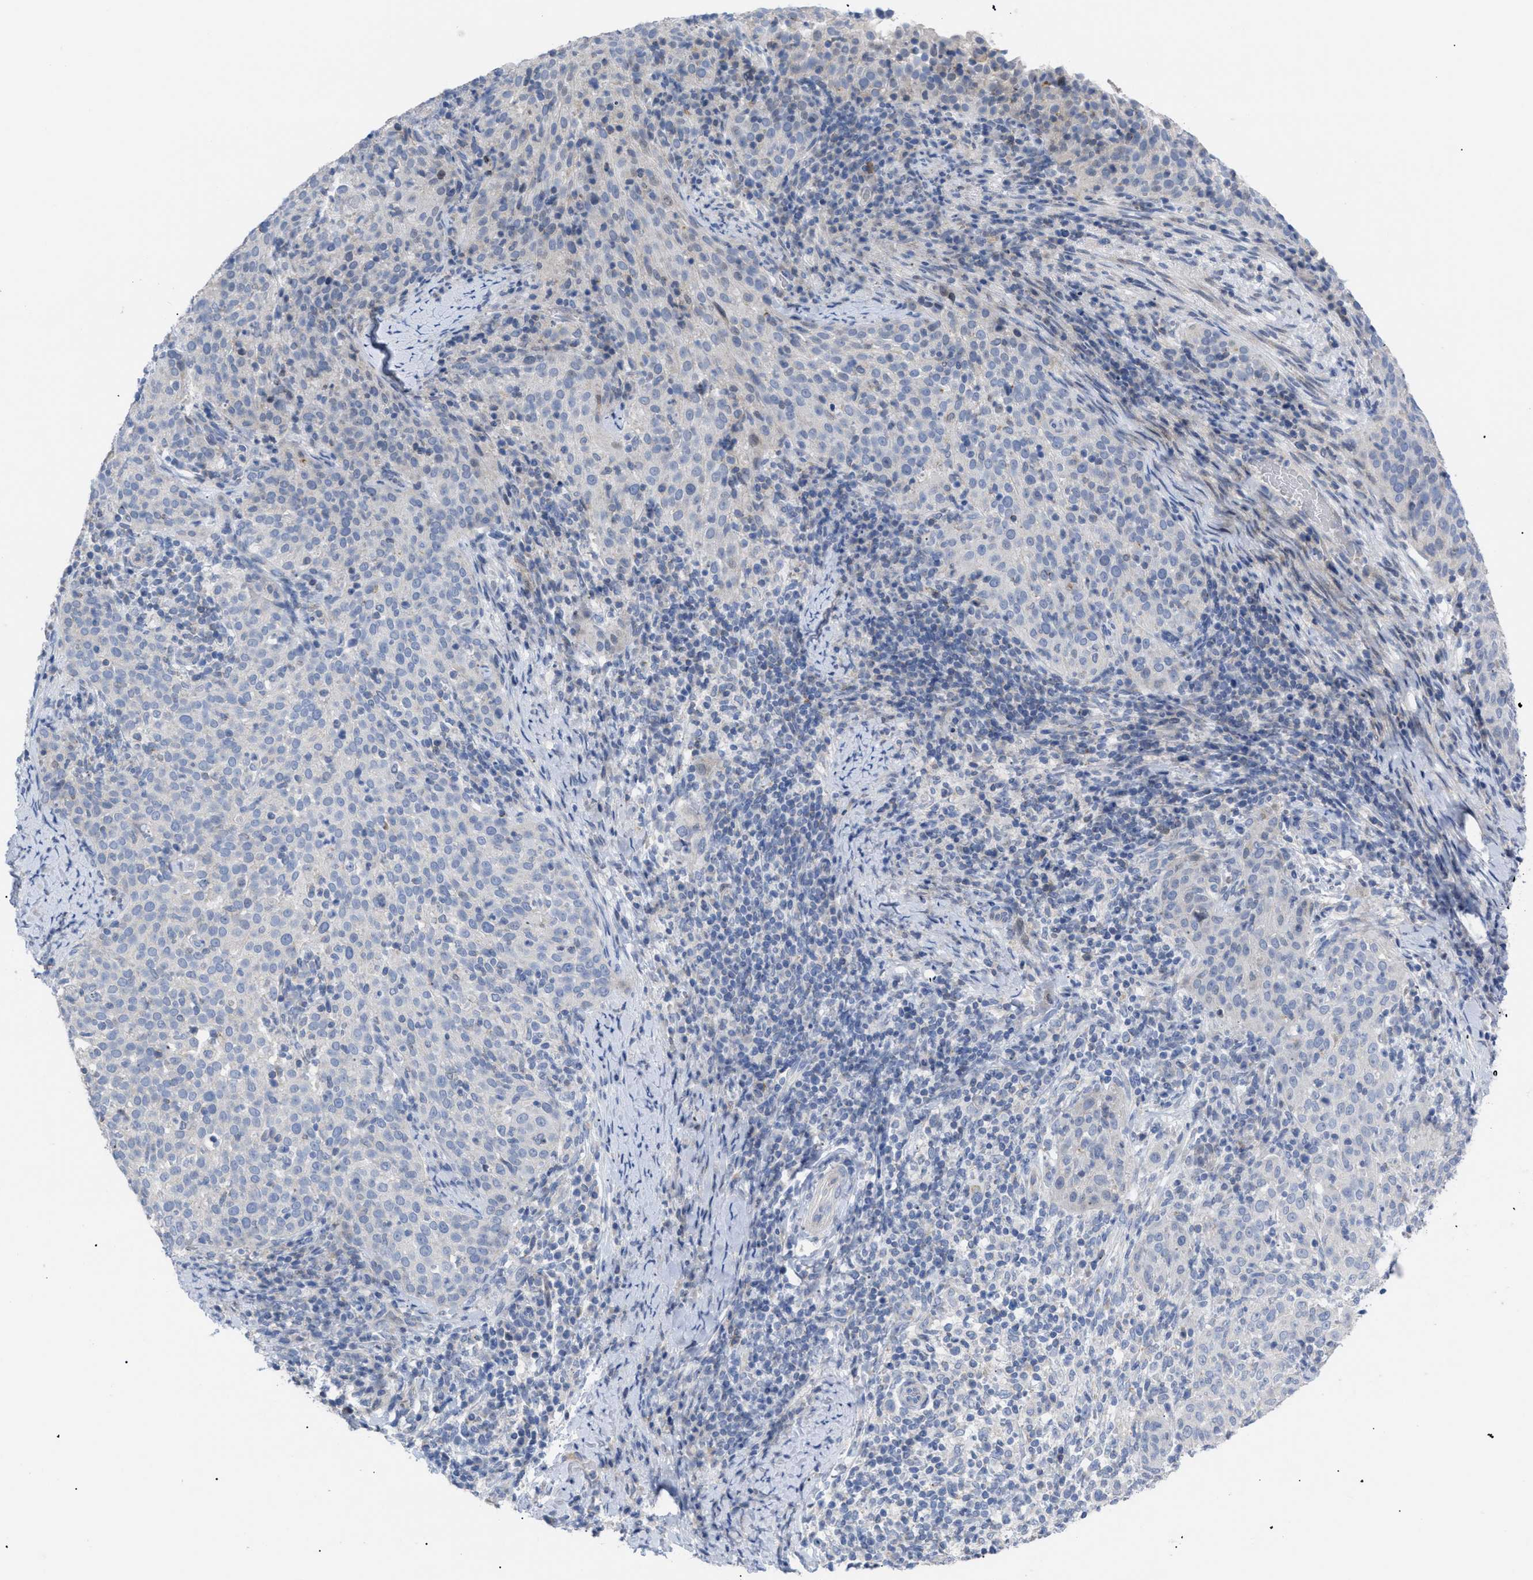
{"staining": {"intensity": "negative", "quantity": "none", "location": "none"}, "tissue": "cervical cancer", "cell_type": "Tumor cells", "image_type": "cancer", "snomed": [{"axis": "morphology", "description": "Squamous cell carcinoma, NOS"}, {"axis": "topography", "description": "Cervix"}], "caption": "DAB immunohistochemical staining of human cervical cancer reveals no significant positivity in tumor cells. (DAB immunohistochemistry, high magnification).", "gene": "CAV3", "patient": {"sex": "female", "age": 51}}